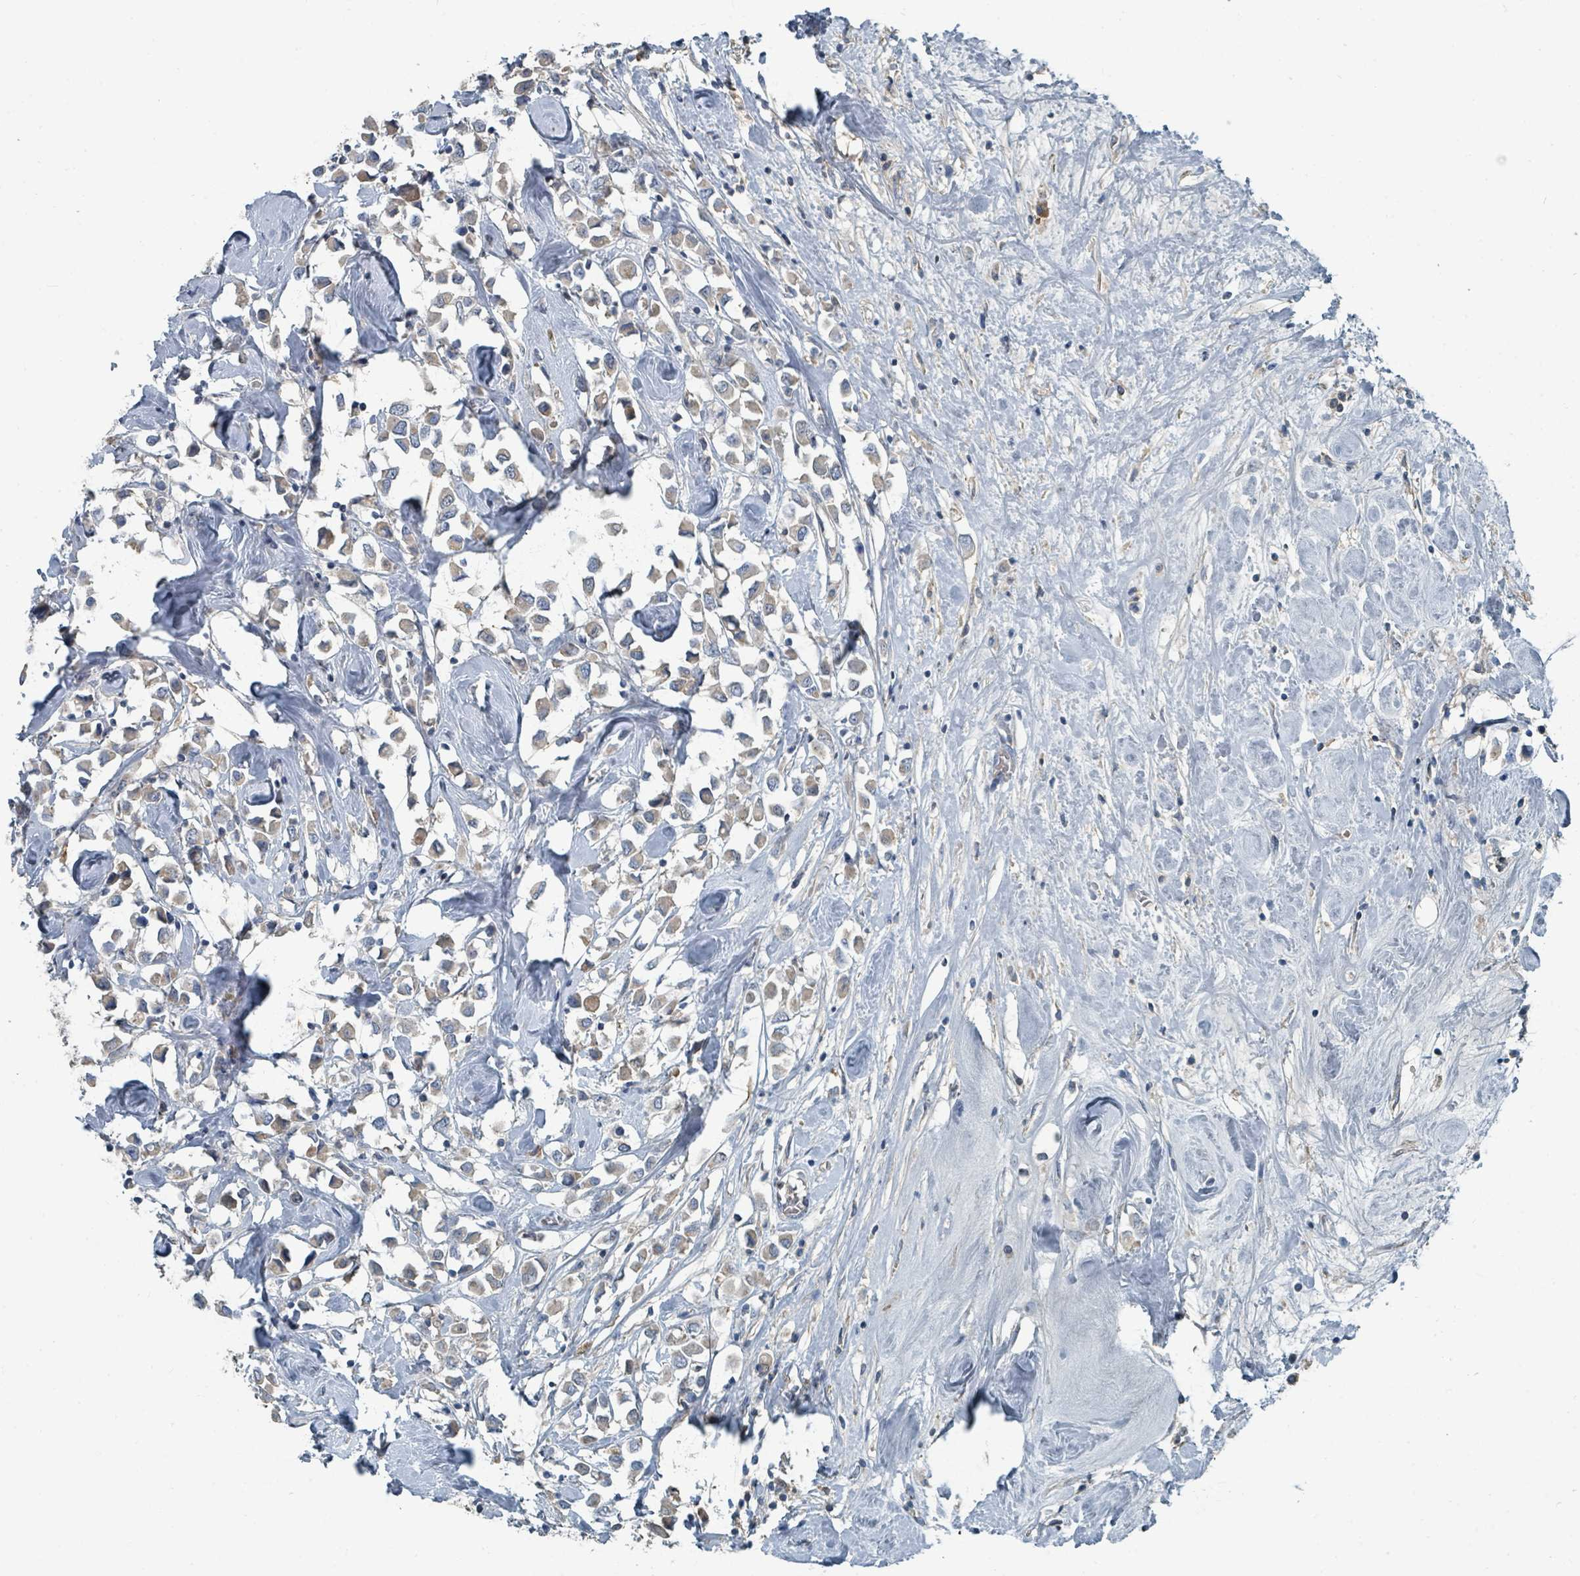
{"staining": {"intensity": "weak", "quantity": ">75%", "location": "cytoplasmic/membranous"}, "tissue": "breast cancer", "cell_type": "Tumor cells", "image_type": "cancer", "snomed": [{"axis": "morphology", "description": "Duct carcinoma"}, {"axis": "topography", "description": "Breast"}], "caption": "Immunohistochemistry (IHC) photomicrograph of breast cancer stained for a protein (brown), which shows low levels of weak cytoplasmic/membranous positivity in approximately >75% of tumor cells.", "gene": "SLC44A5", "patient": {"sex": "female", "age": 61}}